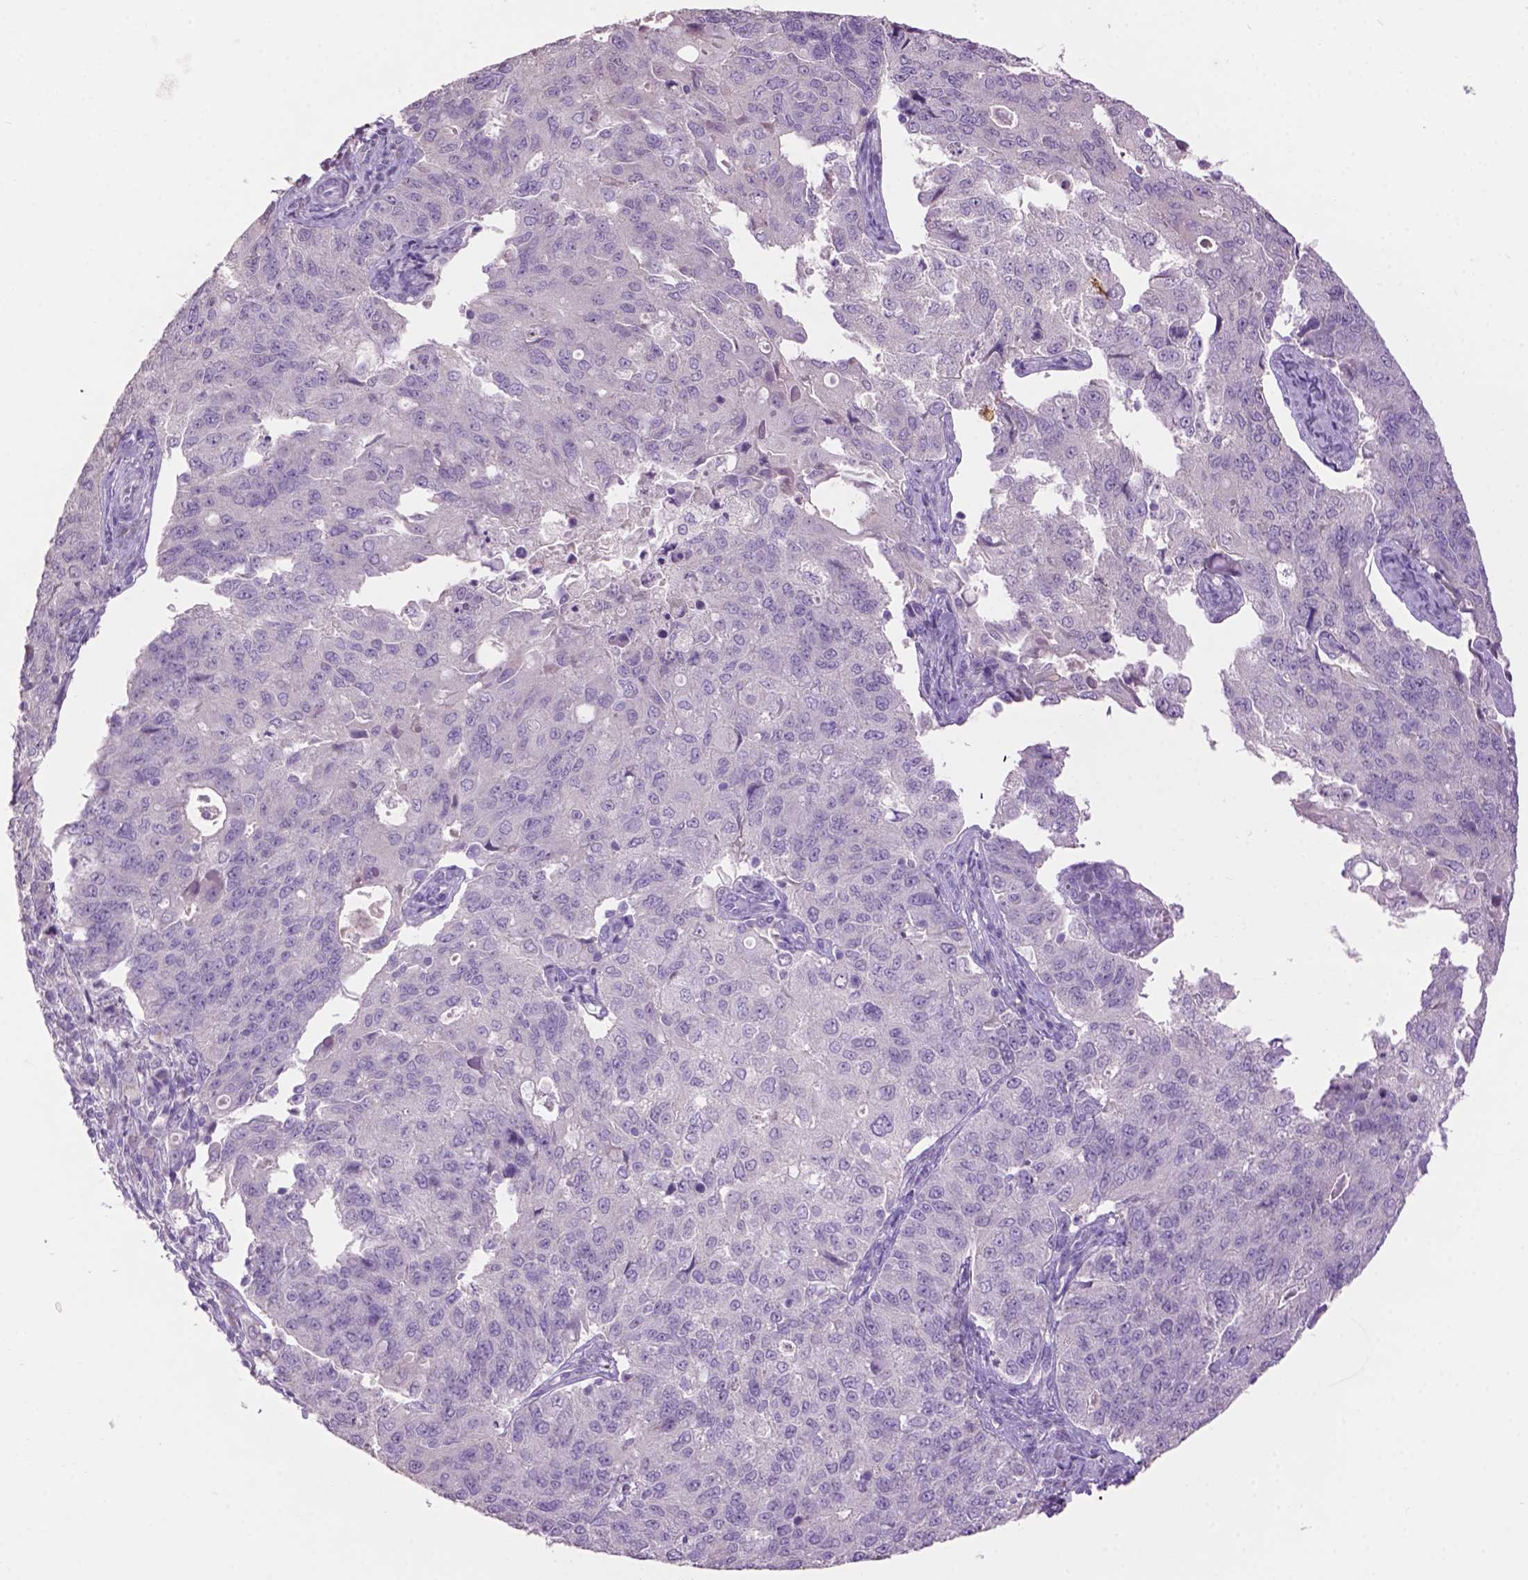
{"staining": {"intensity": "negative", "quantity": "none", "location": "none"}, "tissue": "endometrial cancer", "cell_type": "Tumor cells", "image_type": "cancer", "snomed": [{"axis": "morphology", "description": "Adenocarcinoma, NOS"}, {"axis": "topography", "description": "Endometrium"}], "caption": "Immunohistochemistry (IHC) photomicrograph of neoplastic tissue: human endometrial cancer (adenocarcinoma) stained with DAB exhibits no significant protein positivity in tumor cells.", "gene": "CRYBA4", "patient": {"sex": "female", "age": 43}}